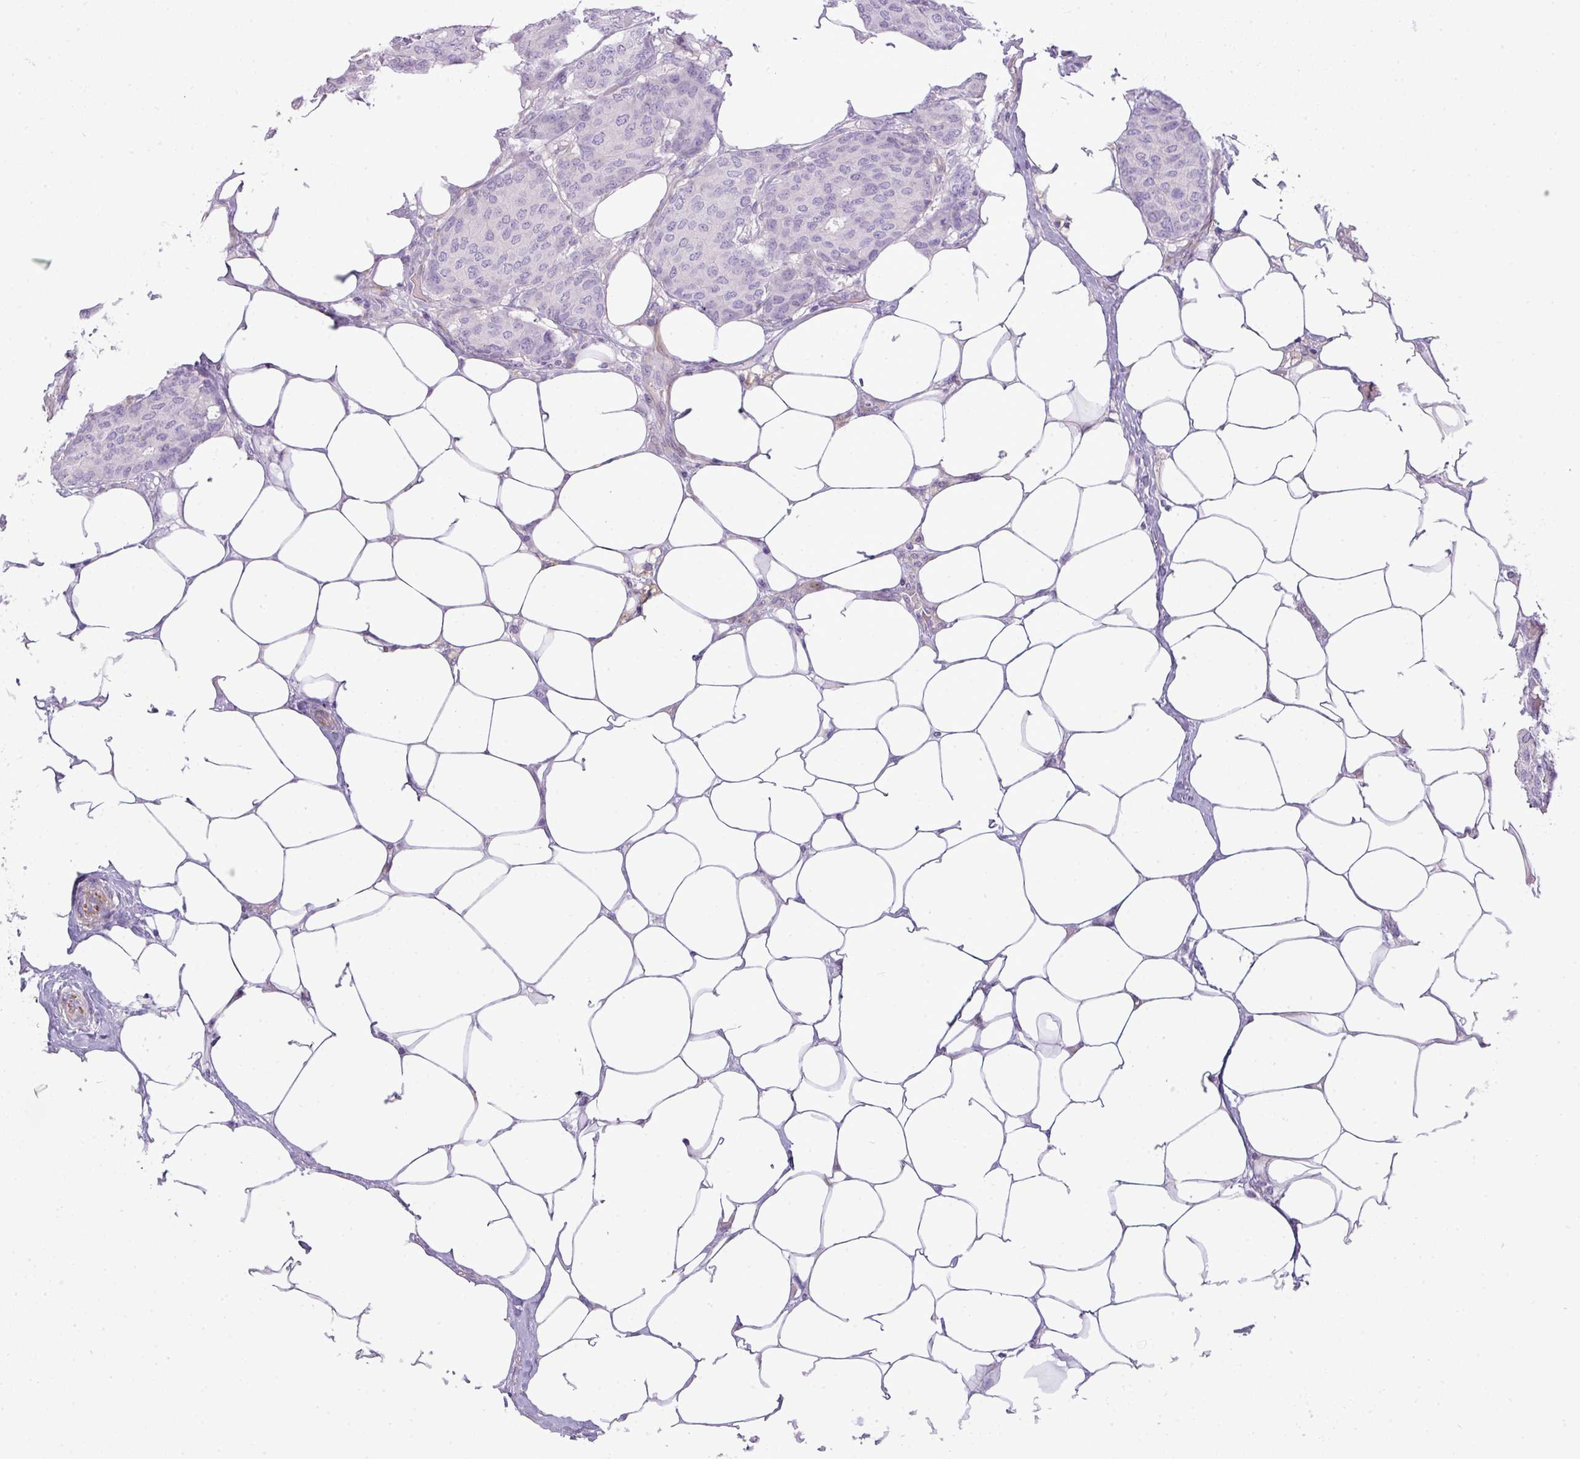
{"staining": {"intensity": "negative", "quantity": "none", "location": "none"}, "tissue": "breast cancer", "cell_type": "Tumor cells", "image_type": "cancer", "snomed": [{"axis": "morphology", "description": "Duct carcinoma"}, {"axis": "topography", "description": "Breast"}], "caption": "High magnification brightfield microscopy of infiltrating ductal carcinoma (breast) stained with DAB (3,3'-diaminobenzidine) (brown) and counterstained with hematoxylin (blue): tumor cells show no significant staining. (DAB IHC visualized using brightfield microscopy, high magnification).", "gene": "ENSG00000273748", "patient": {"sex": "female", "age": 75}}